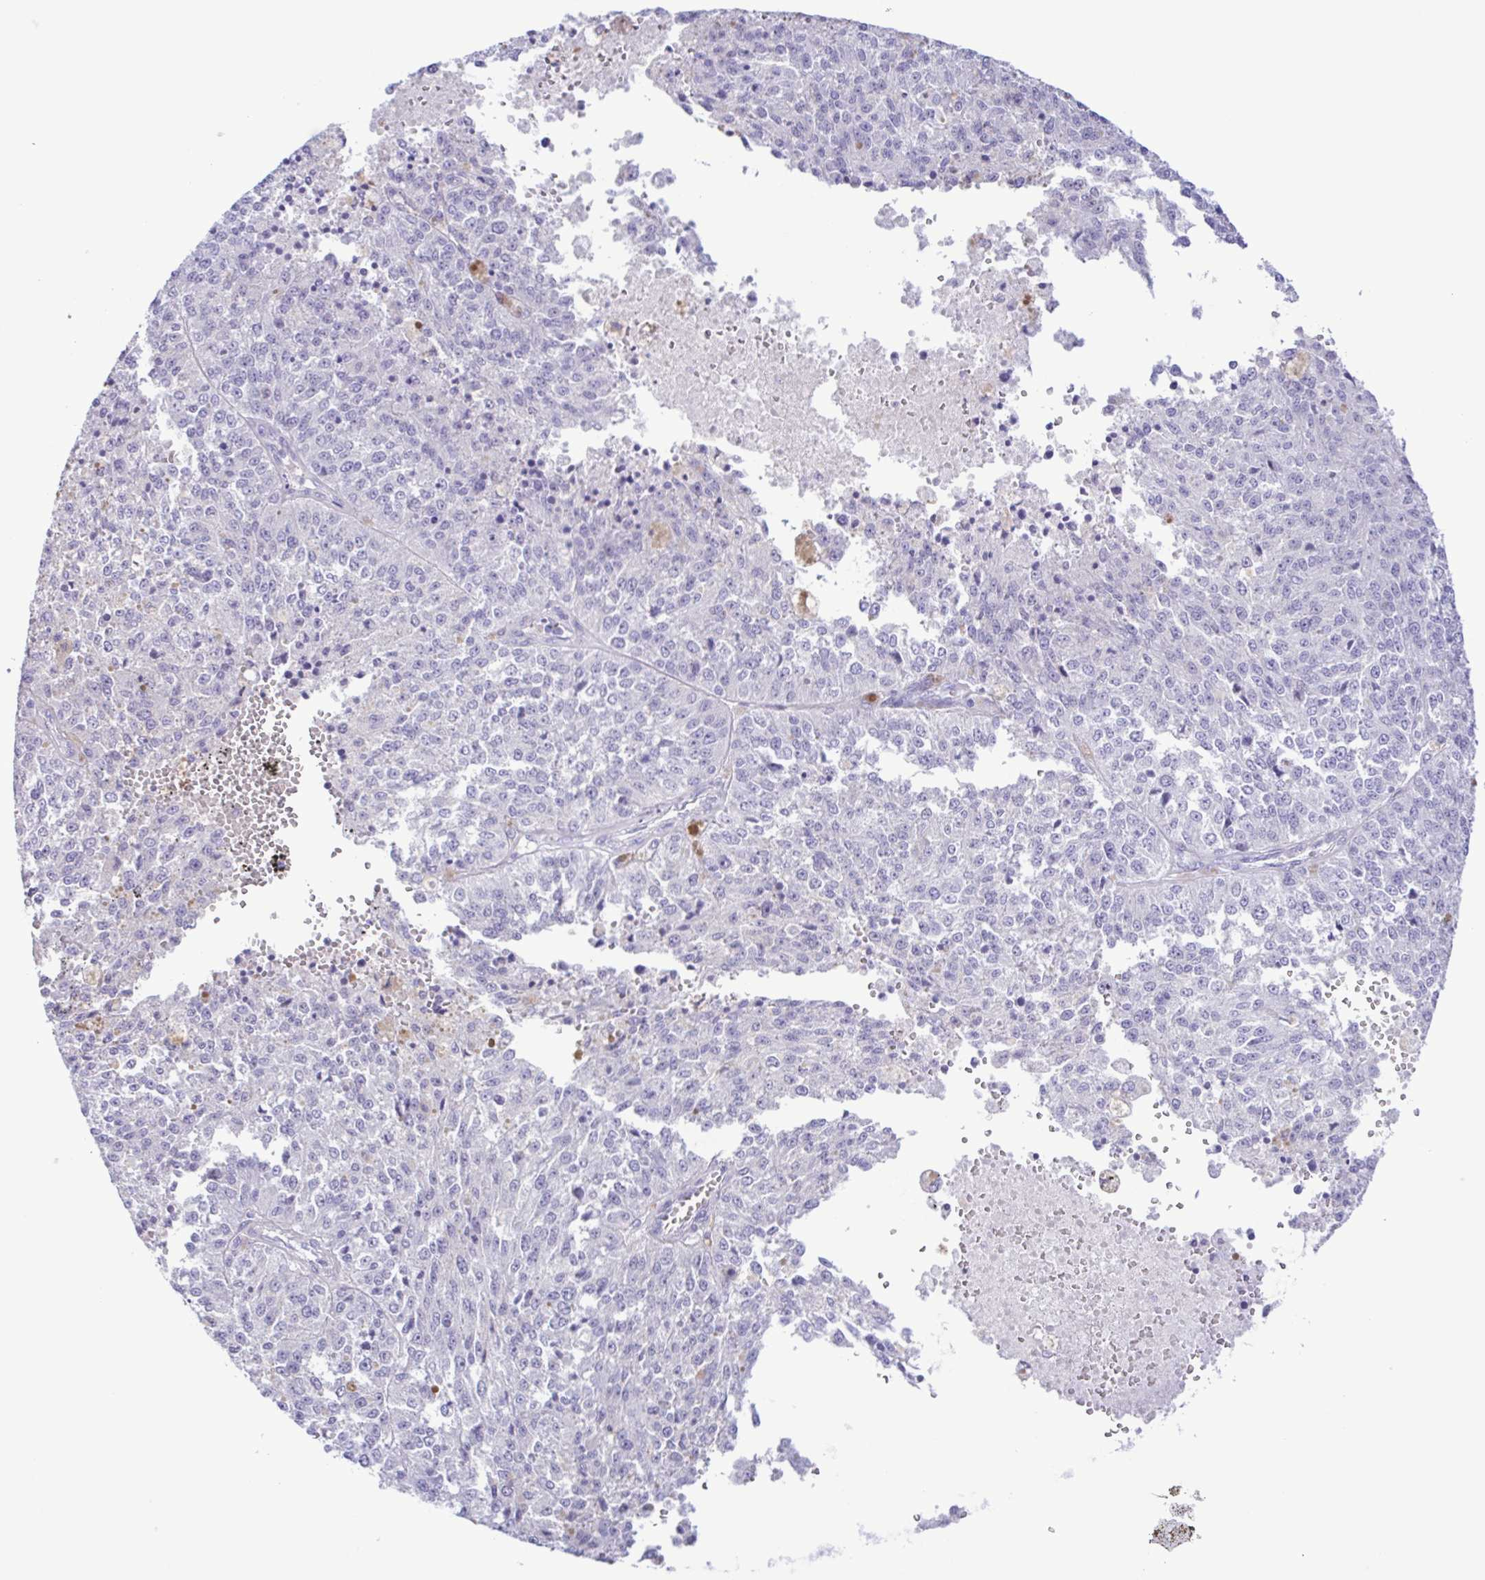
{"staining": {"intensity": "negative", "quantity": "none", "location": "none"}, "tissue": "melanoma", "cell_type": "Tumor cells", "image_type": "cancer", "snomed": [{"axis": "morphology", "description": "Malignant melanoma, Metastatic site"}, {"axis": "topography", "description": "Lymph node"}], "caption": "A histopathology image of human malignant melanoma (metastatic site) is negative for staining in tumor cells. (DAB (3,3'-diaminobenzidine) immunohistochemistry (IHC), high magnification).", "gene": "CYP11A1", "patient": {"sex": "female", "age": 64}}